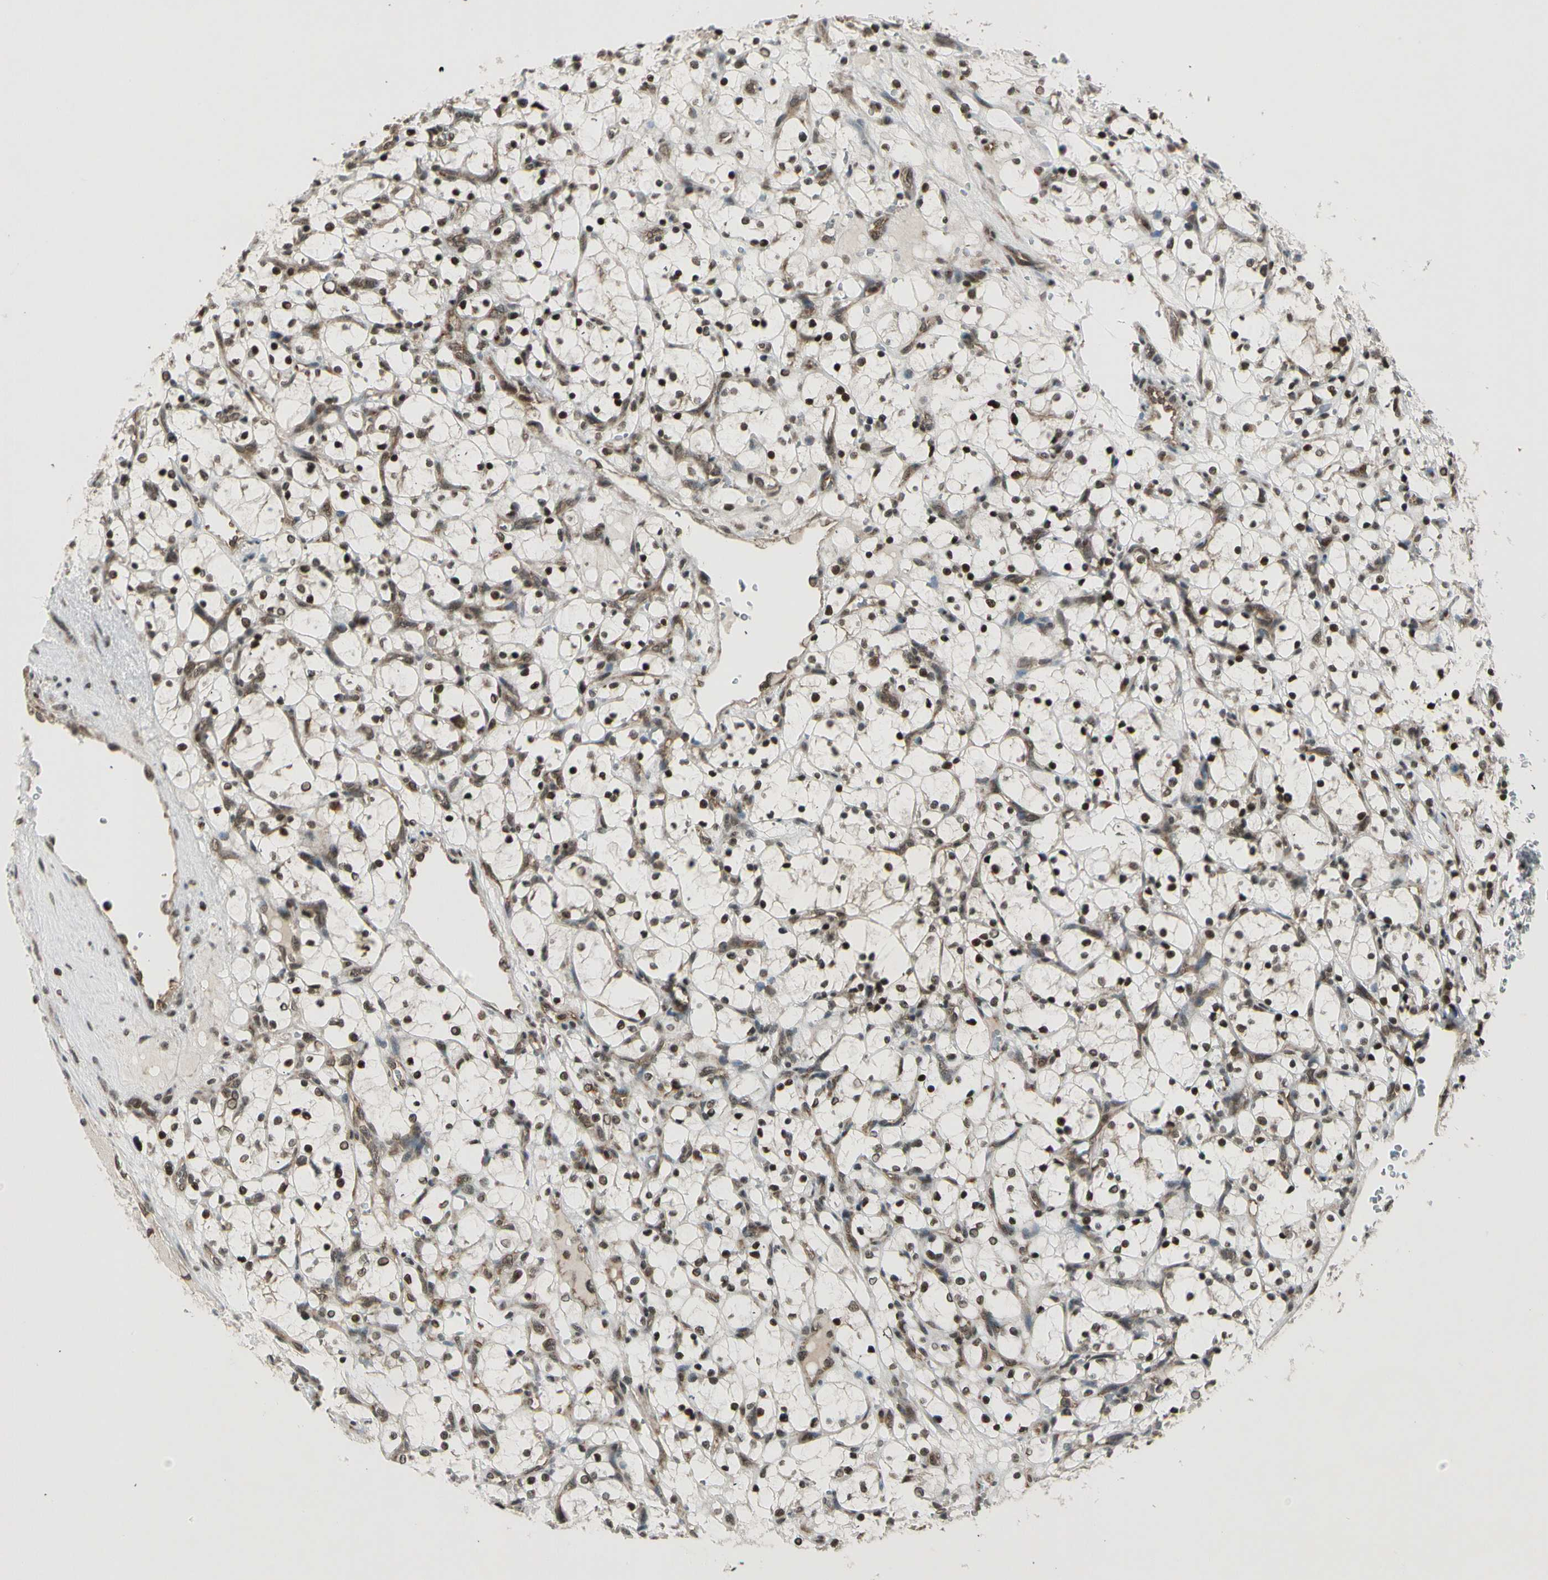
{"staining": {"intensity": "moderate", "quantity": ">75%", "location": "nuclear"}, "tissue": "renal cancer", "cell_type": "Tumor cells", "image_type": "cancer", "snomed": [{"axis": "morphology", "description": "Adenocarcinoma, NOS"}, {"axis": "topography", "description": "Kidney"}], "caption": "Protein analysis of renal cancer tissue exhibits moderate nuclear staining in approximately >75% of tumor cells.", "gene": "SMN2", "patient": {"sex": "female", "age": 69}}